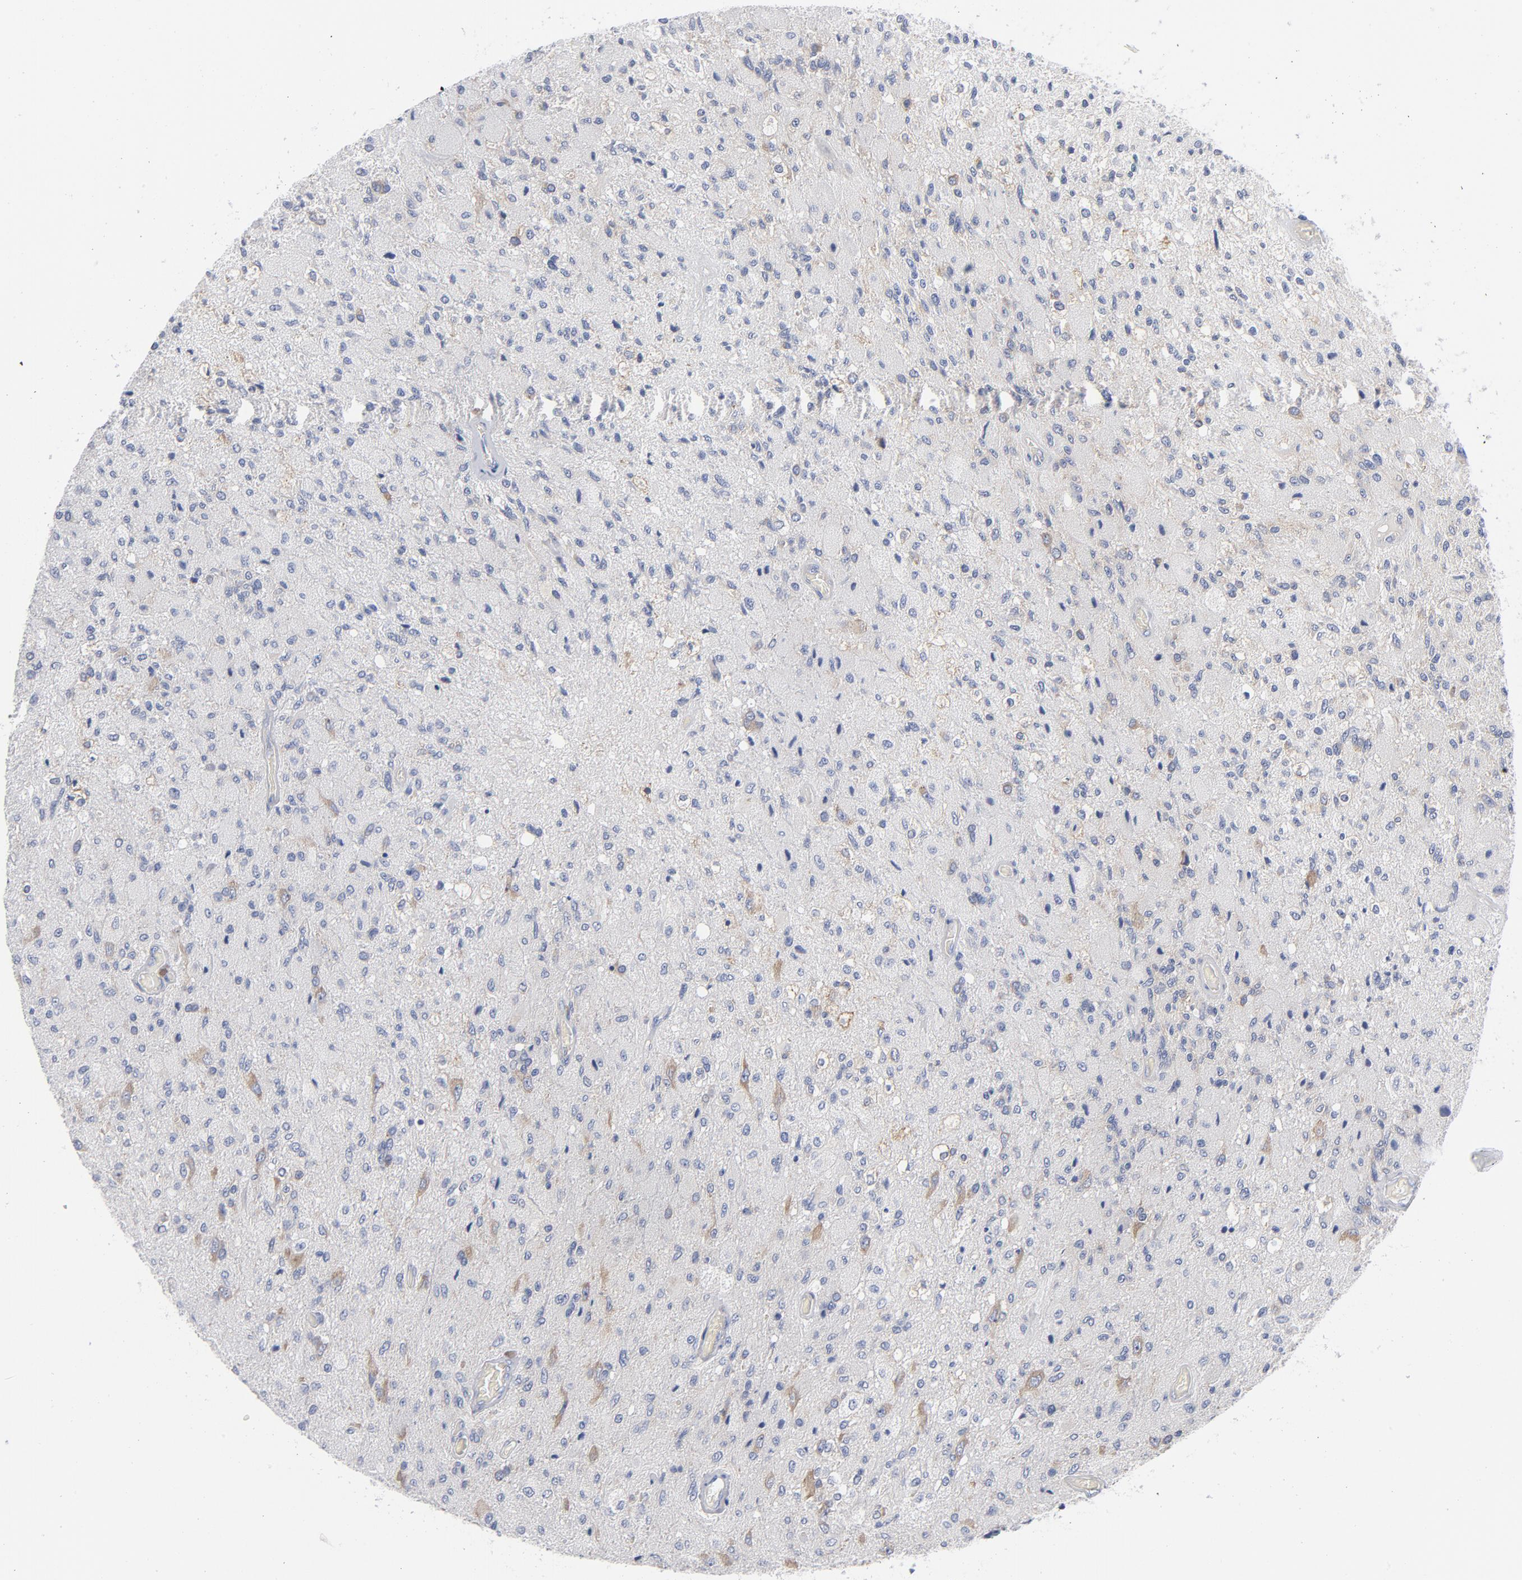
{"staining": {"intensity": "negative", "quantity": "none", "location": "none"}, "tissue": "glioma", "cell_type": "Tumor cells", "image_type": "cancer", "snomed": [{"axis": "morphology", "description": "Normal tissue, NOS"}, {"axis": "morphology", "description": "Glioma, malignant, High grade"}, {"axis": "topography", "description": "Cerebral cortex"}], "caption": "An IHC histopathology image of malignant high-grade glioma is shown. There is no staining in tumor cells of malignant high-grade glioma.", "gene": "CD86", "patient": {"sex": "male", "age": 77}}